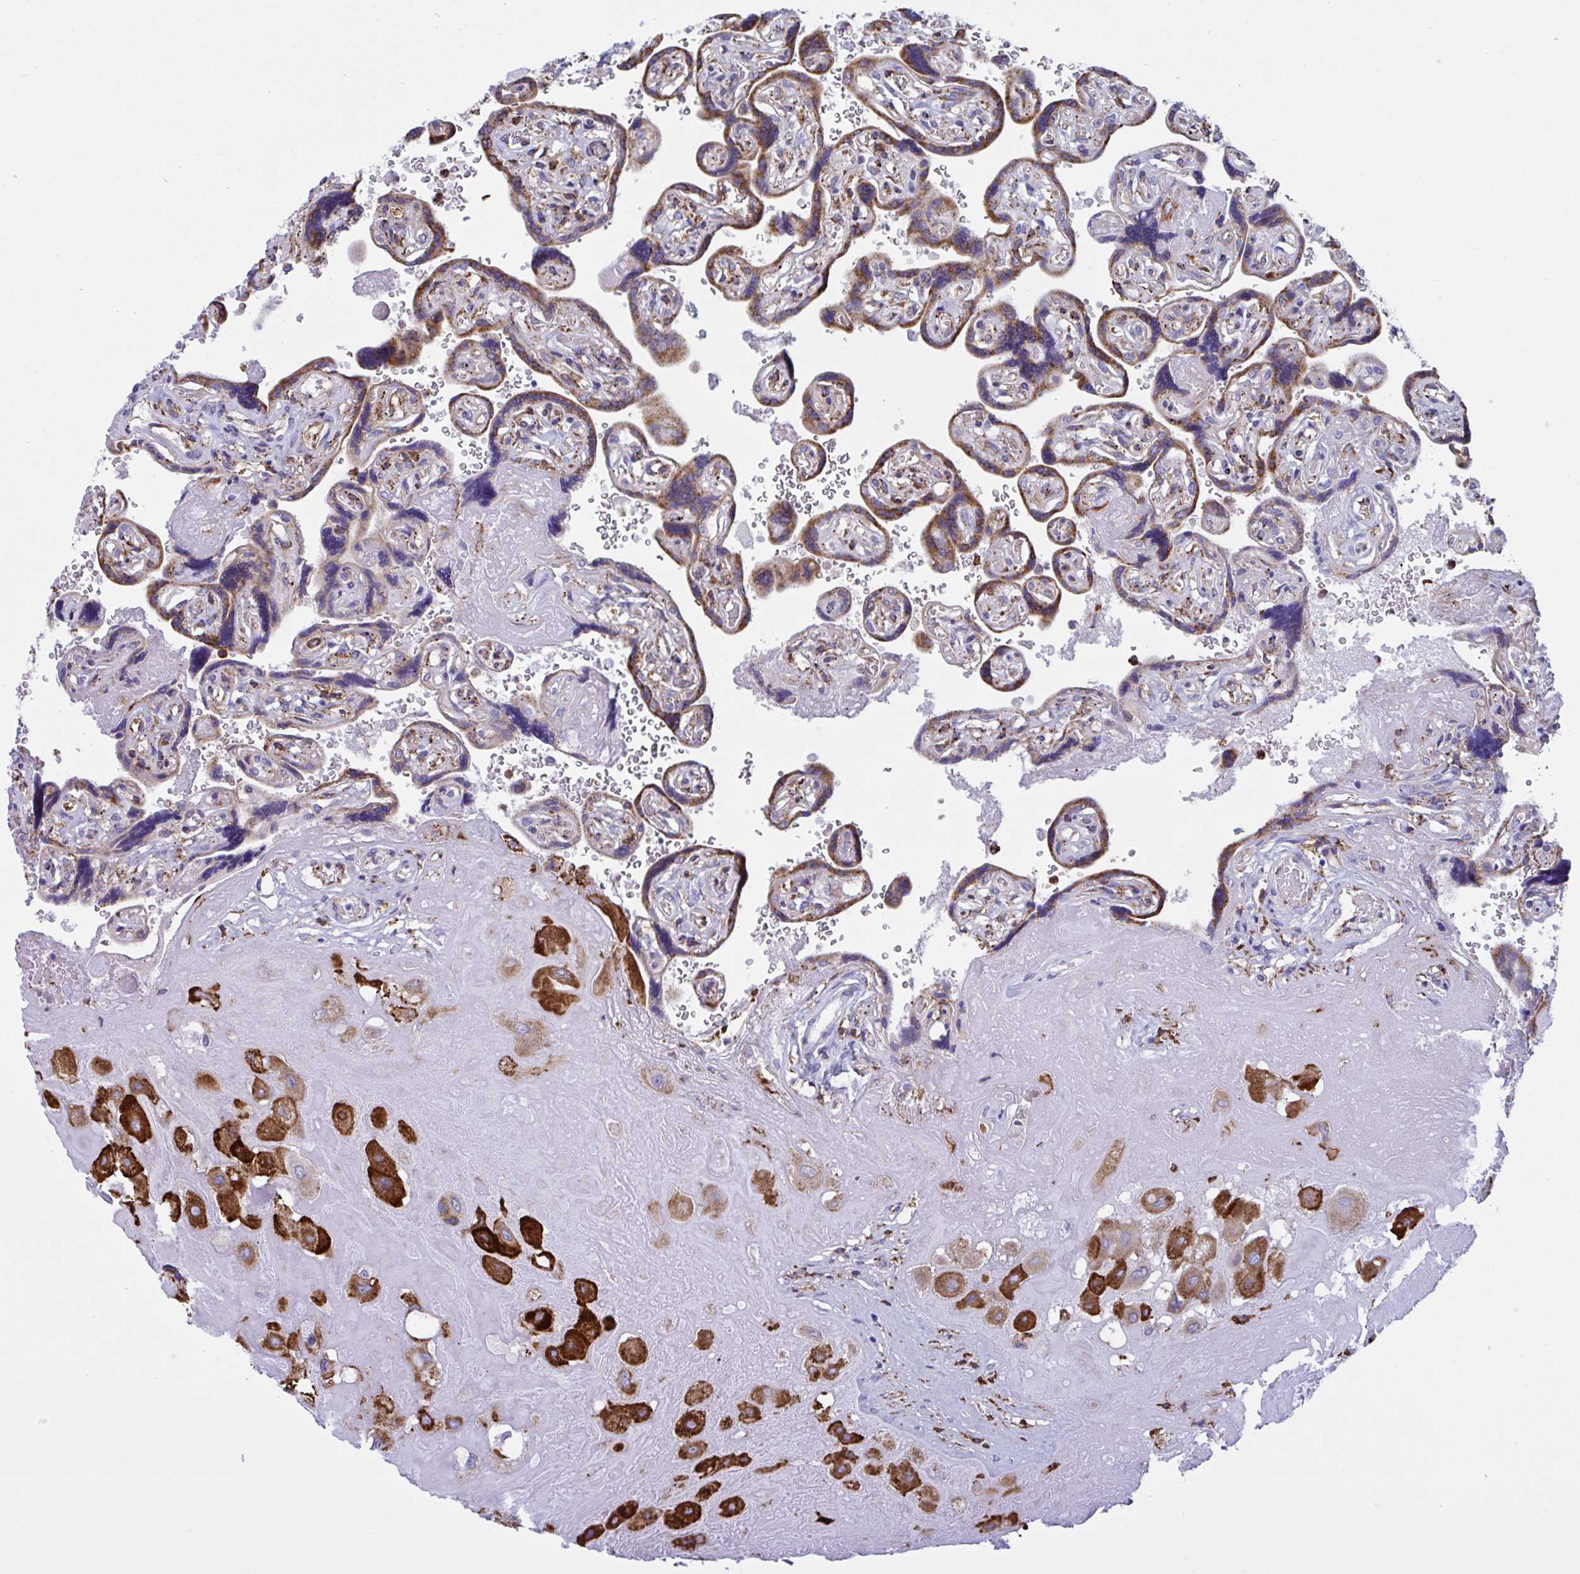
{"staining": {"intensity": "strong", "quantity": ">75%", "location": "cytoplasmic/membranous"}, "tissue": "placenta", "cell_type": "Decidual cells", "image_type": "normal", "snomed": [{"axis": "morphology", "description": "Normal tissue, NOS"}, {"axis": "topography", "description": "Placenta"}], "caption": "A brown stain labels strong cytoplasmic/membranous expression of a protein in decidual cells of unremarkable placenta. (Stains: DAB in brown, nuclei in blue, Microscopy: brightfield microscopy at high magnification).", "gene": "PEAK3", "patient": {"sex": "female", "age": 32}}